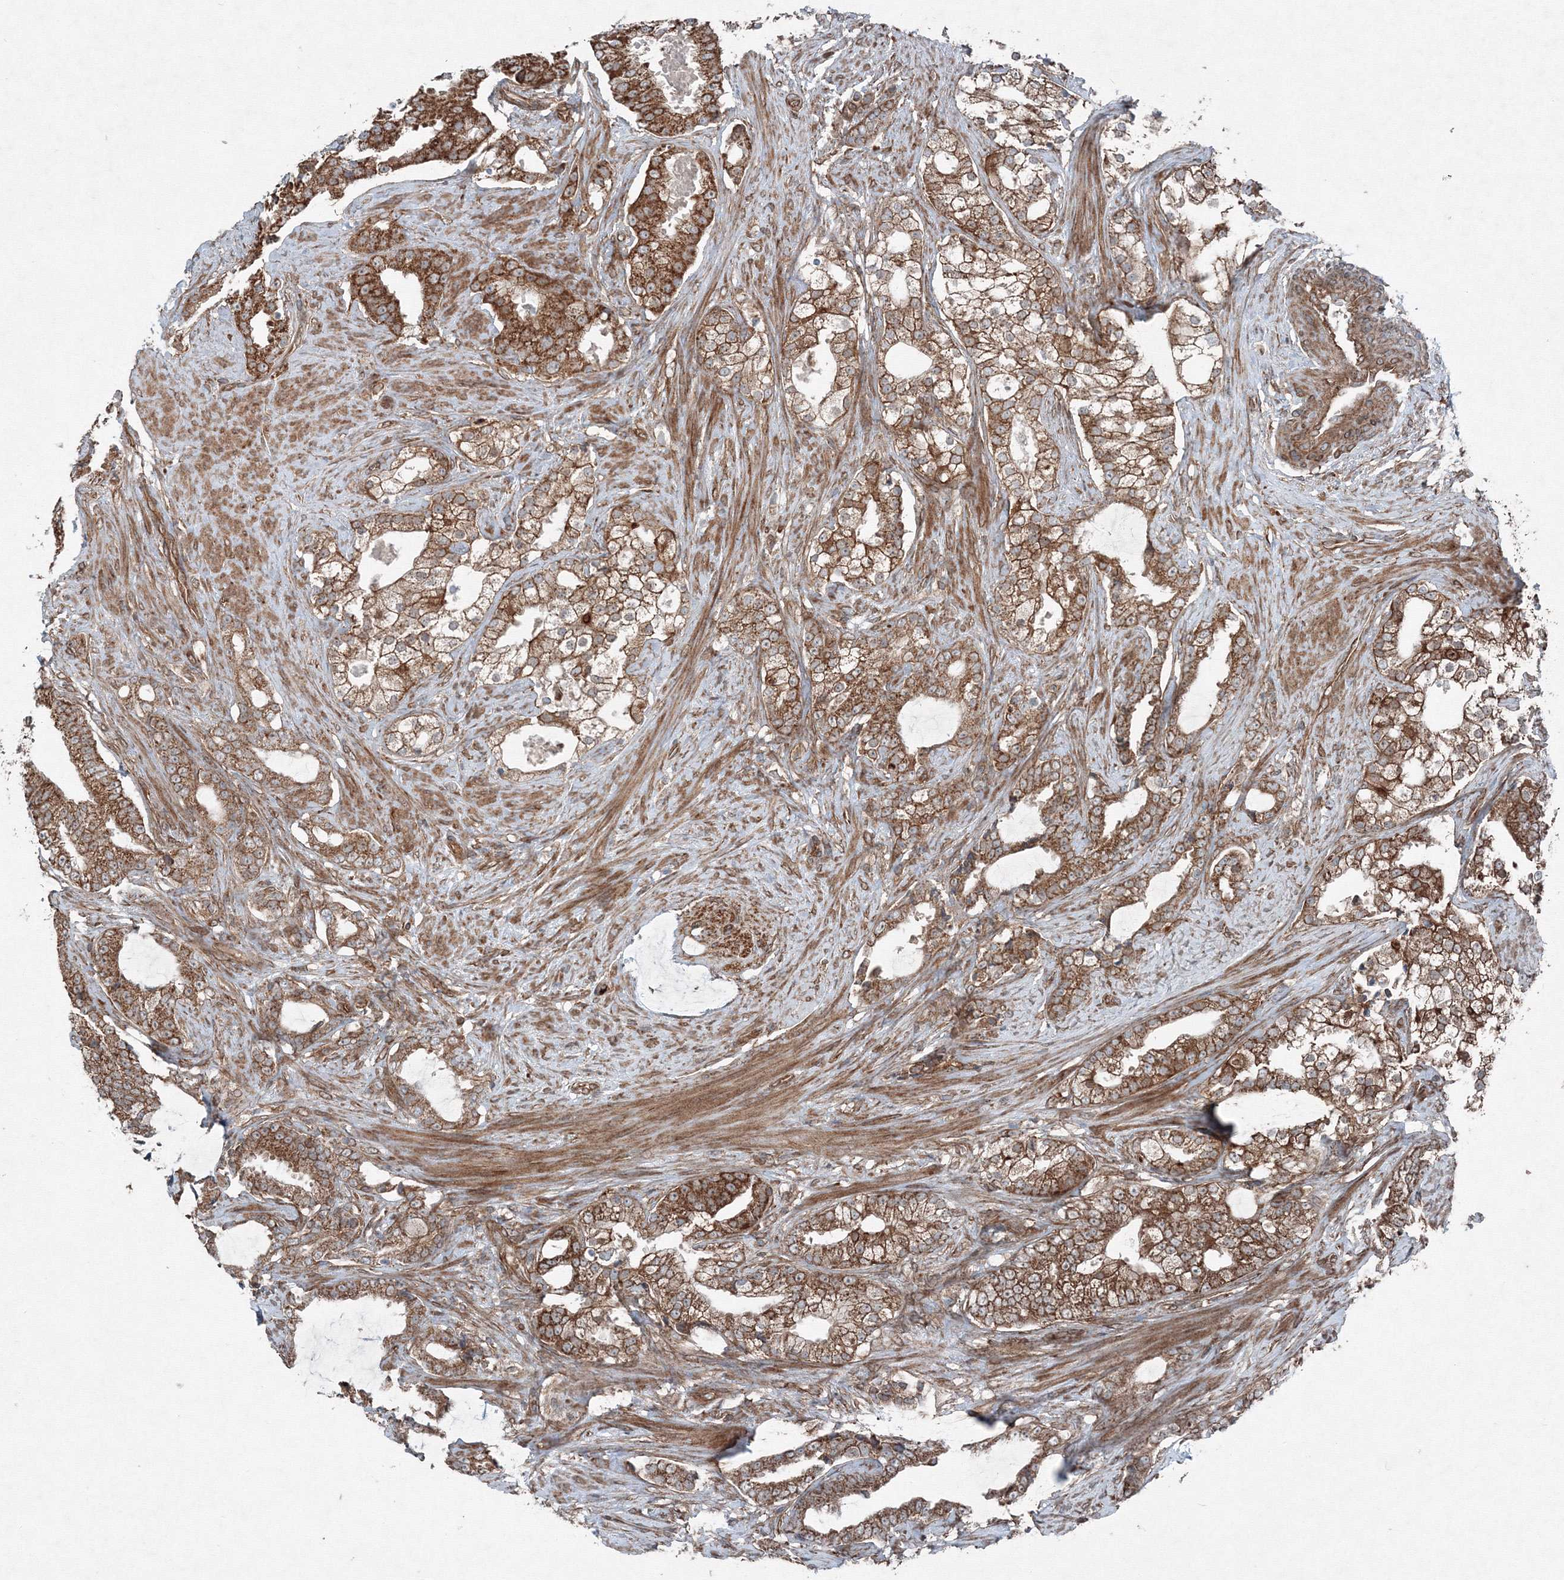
{"staining": {"intensity": "moderate", "quantity": ">75%", "location": "cytoplasmic/membranous"}, "tissue": "prostate cancer", "cell_type": "Tumor cells", "image_type": "cancer", "snomed": [{"axis": "morphology", "description": "Adenocarcinoma, Low grade"}, {"axis": "topography", "description": "Prostate"}], "caption": "Tumor cells reveal moderate cytoplasmic/membranous staining in approximately >75% of cells in prostate cancer.", "gene": "COPS7B", "patient": {"sex": "male", "age": 58}}